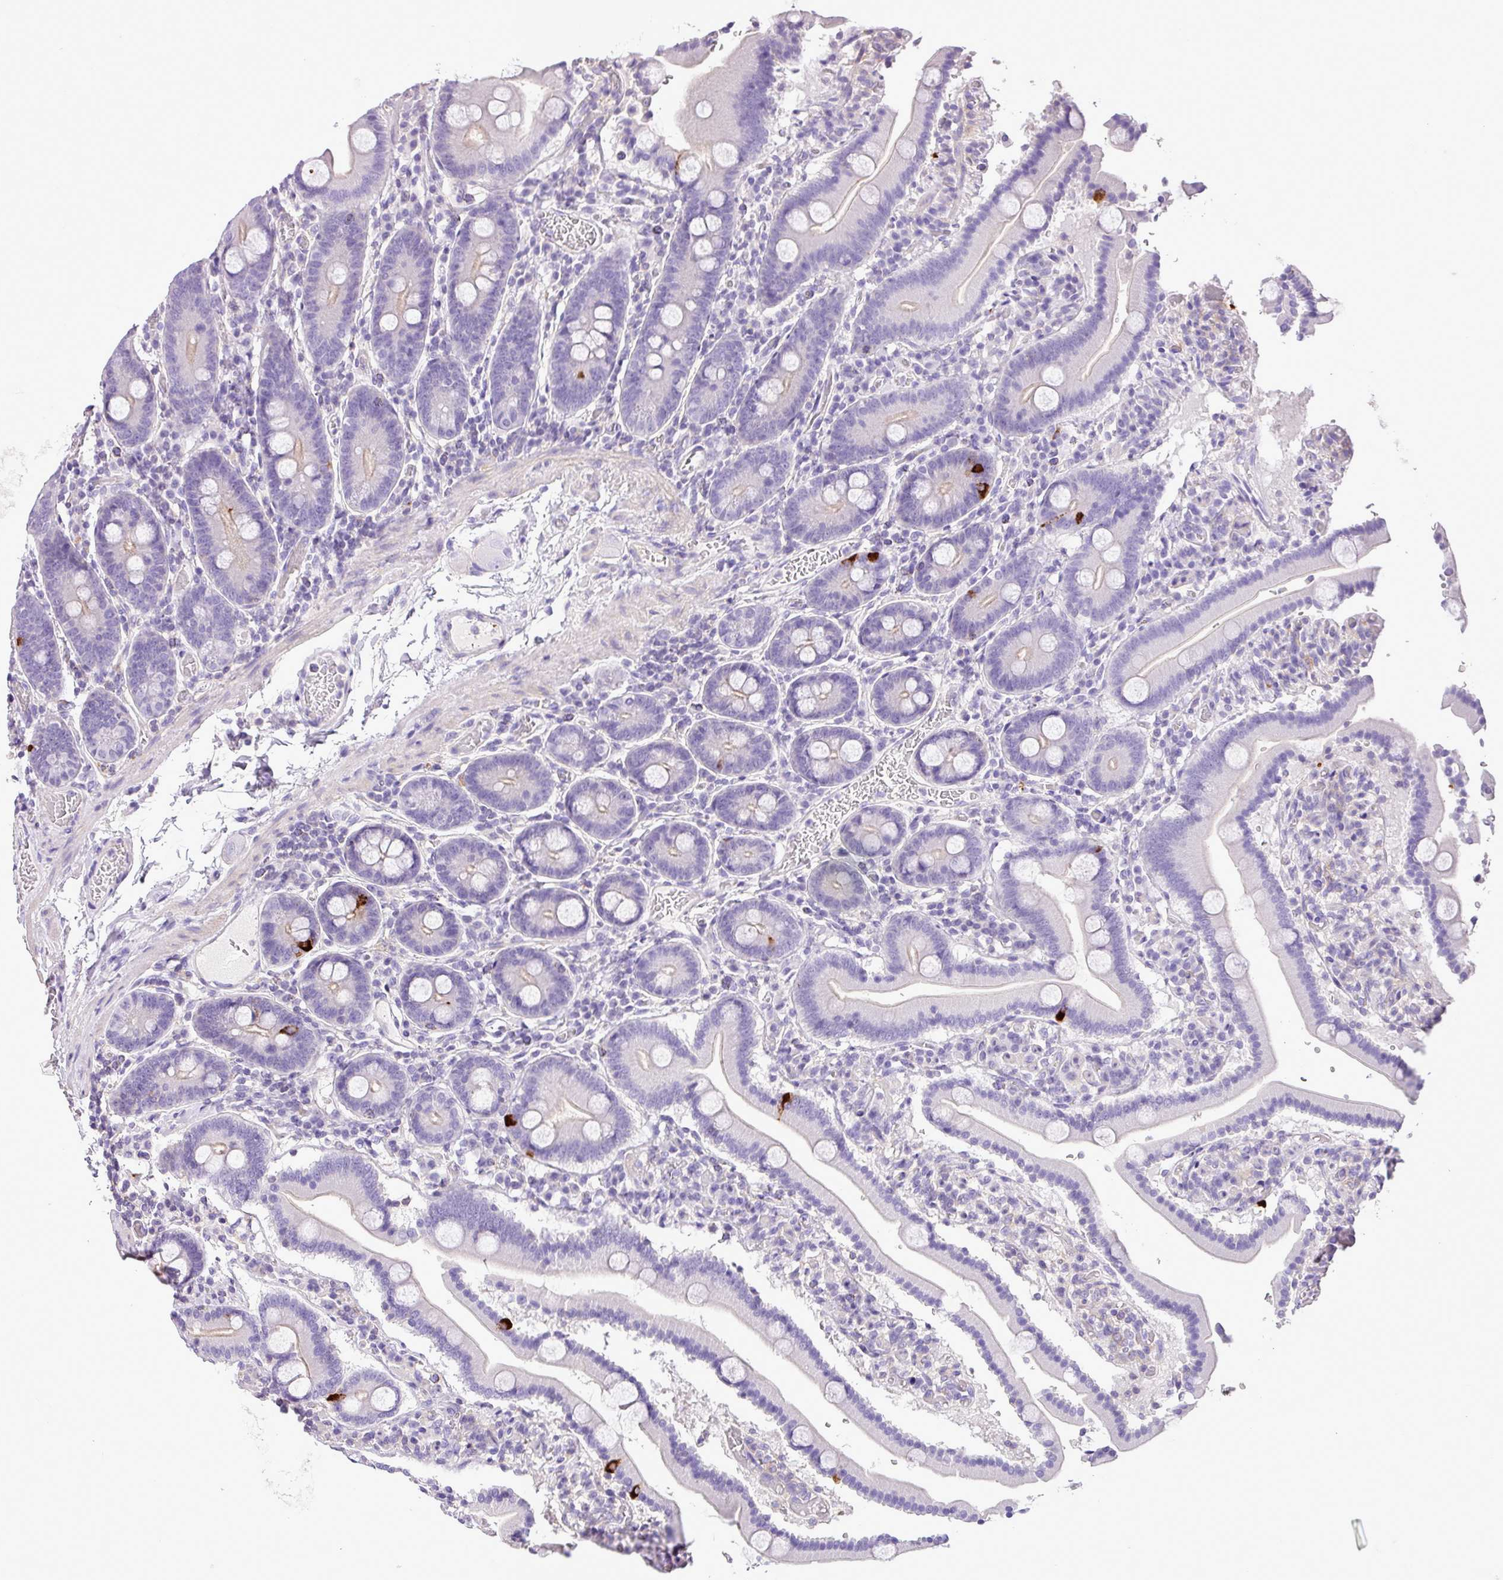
{"staining": {"intensity": "strong", "quantity": "<25%", "location": "cytoplasmic/membranous"}, "tissue": "duodenum", "cell_type": "Glandular cells", "image_type": "normal", "snomed": [{"axis": "morphology", "description": "Normal tissue, NOS"}, {"axis": "topography", "description": "Duodenum"}], "caption": "The image demonstrates immunohistochemical staining of normal duodenum. There is strong cytoplasmic/membranous positivity is appreciated in approximately <25% of glandular cells.", "gene": "ZNF334", "patient": {"sex": "male", "age": 55}}